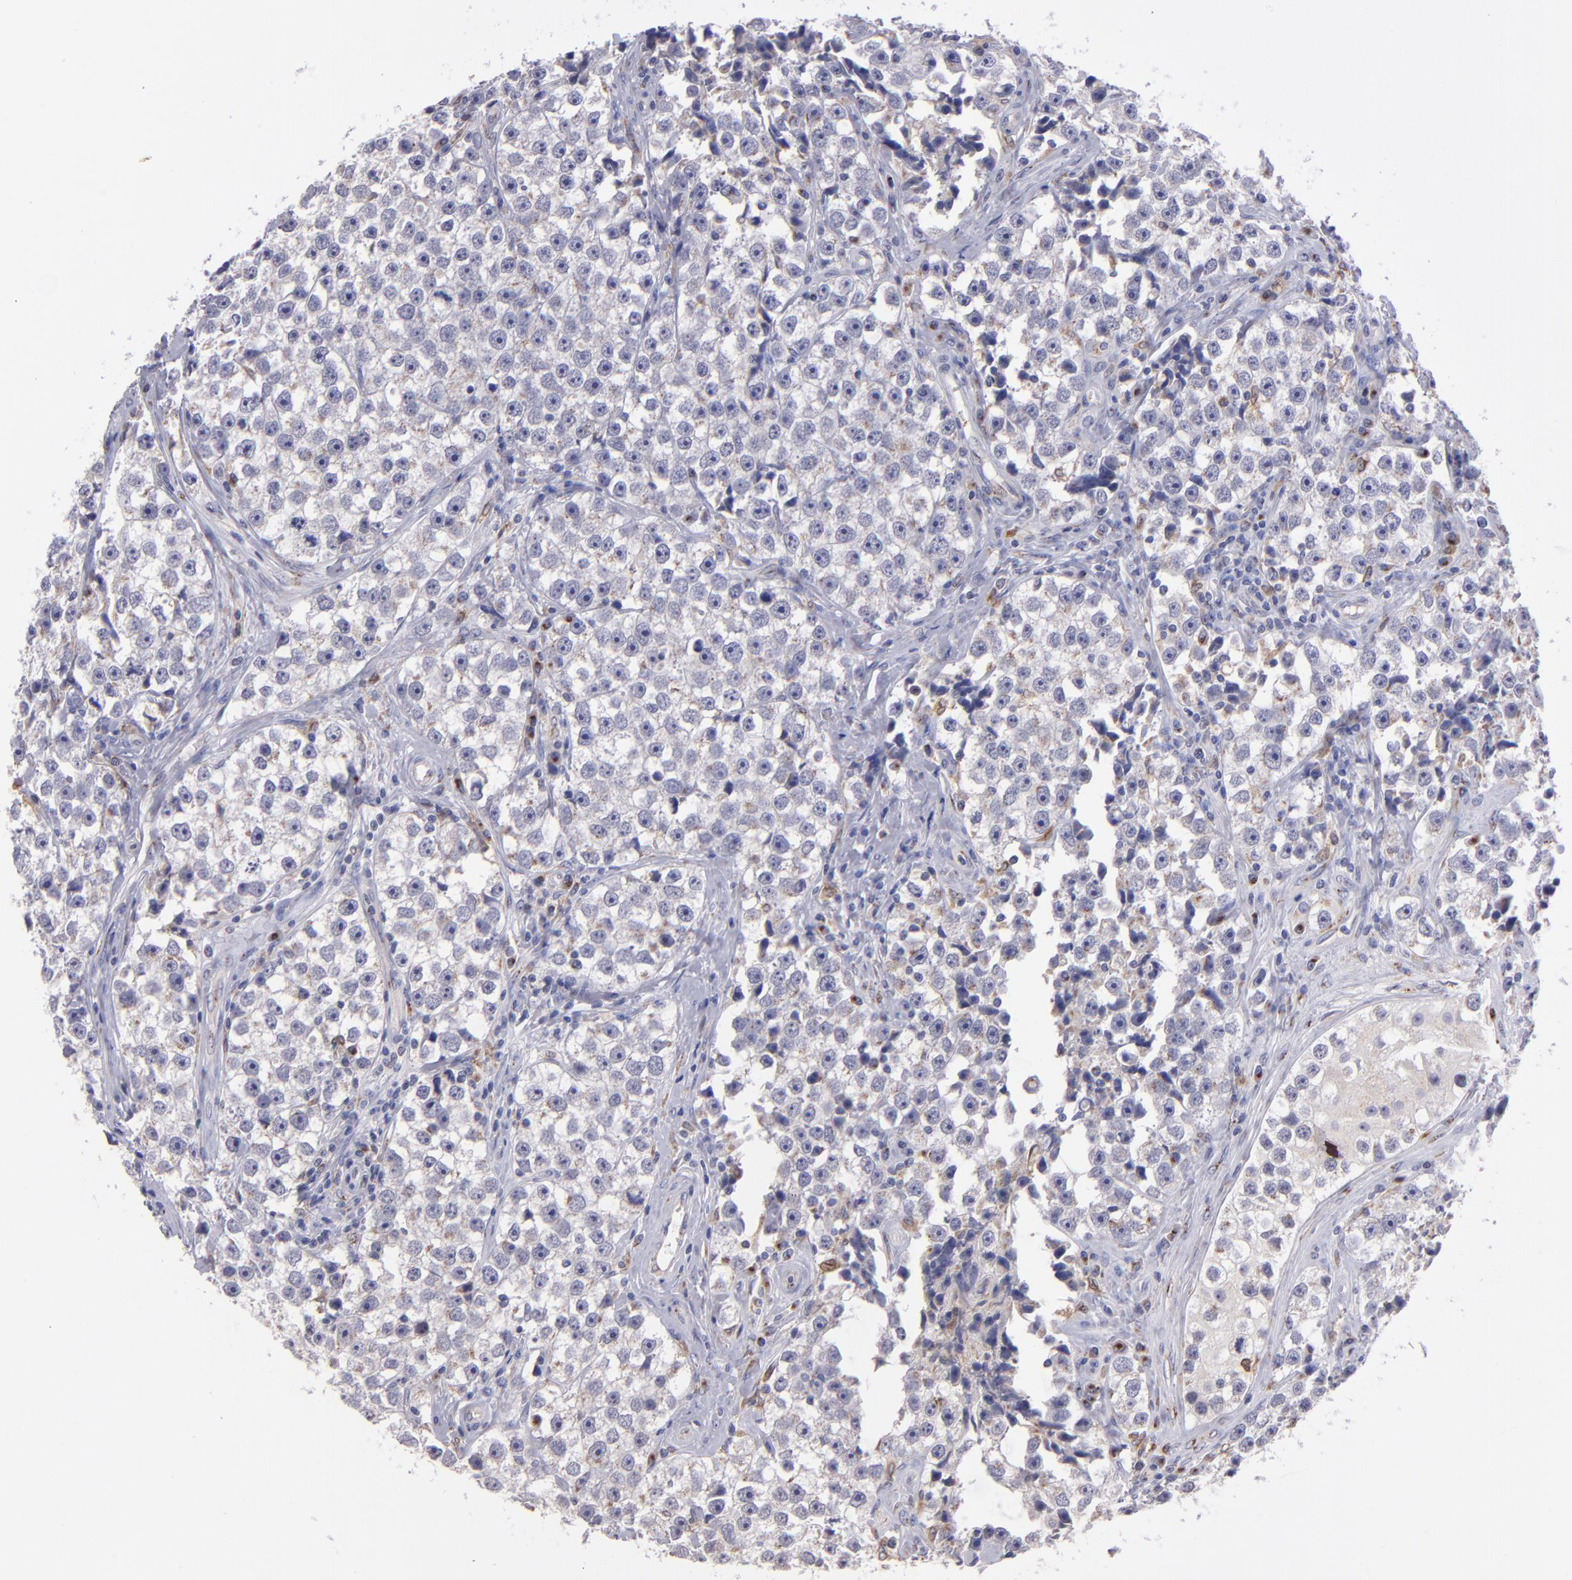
{"staining": {"intensity": "weak", "quantity": "<25%", "location": "cytoplasmic/membranous"}, "tissue": "testis cancer", "cell_type": "Tumor cells", "image_type": "cancer", "snomed": [{"axis": "morphology", "description": "Seminoma, NOS"}, {"axis": "topography", "description": "Testis"}], "caption": "The histopathology image shows no staining of tumor cells in testis seminoma.", "gene": "PTGS1", "patient": {"sex": "male", "age": 32}}